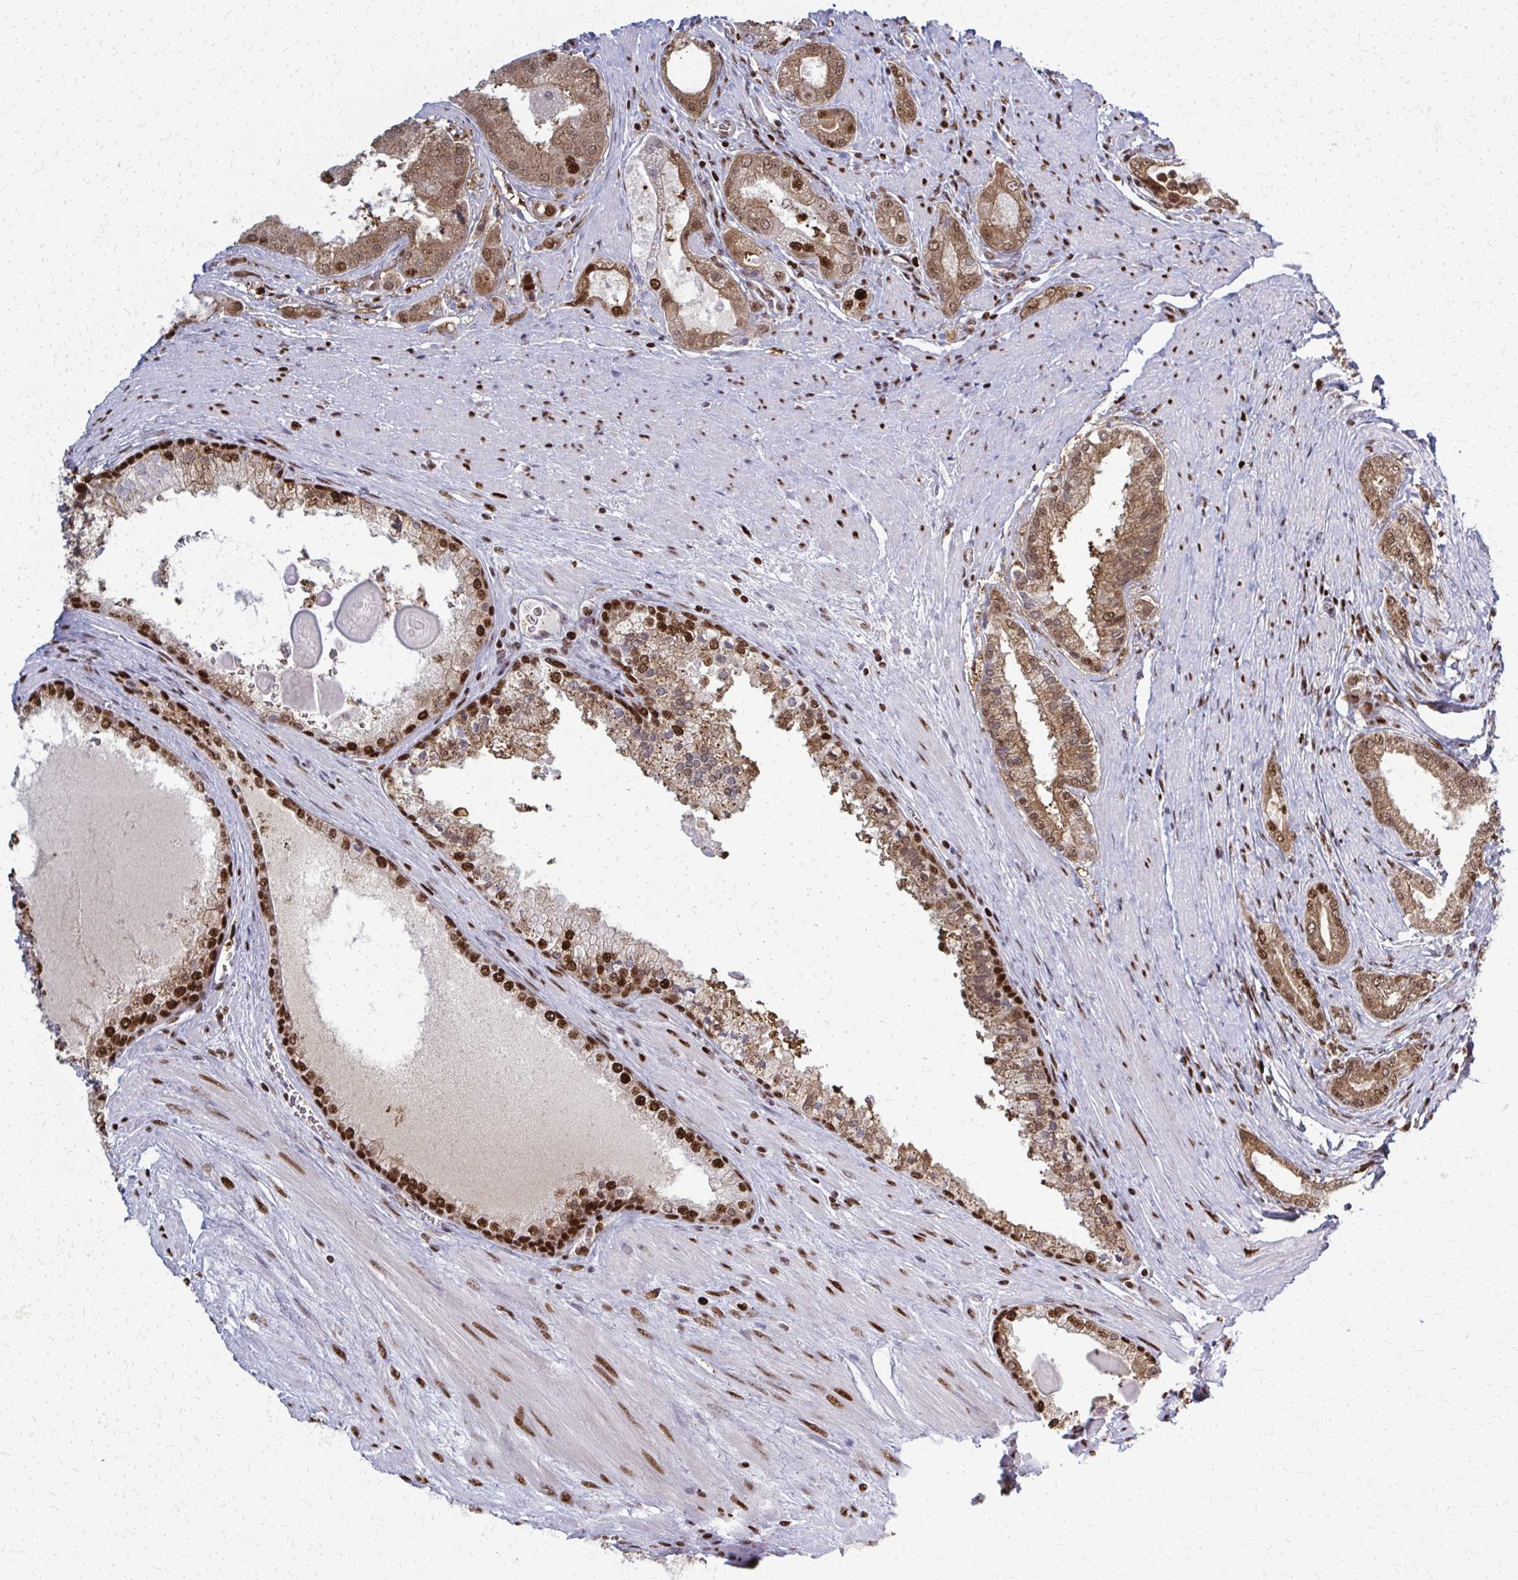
{"staining": {"intensity": "strong", "quantity": ">75%", "location": "cytoplasmic/membranous,nuclear"}, "tissue": "prostate cancer", "cell_type": "Tumor cells", "image_type": "cancer", "snomed": [{"axis": "morphology", "description": "Adenocarcinoma, High grade"}, {"axis": "topography", "description": "Prostate"}], "caption": "Prostate cancer (high-grade adenocarcinoma) stained for a protein (brown) exhibits strong cytoplasmic/membranous and nuclear positive positivity in approximately >75% of tumor cells.", "gene": "ZNF559", "patient": {"sex": "male", "age": 67}}